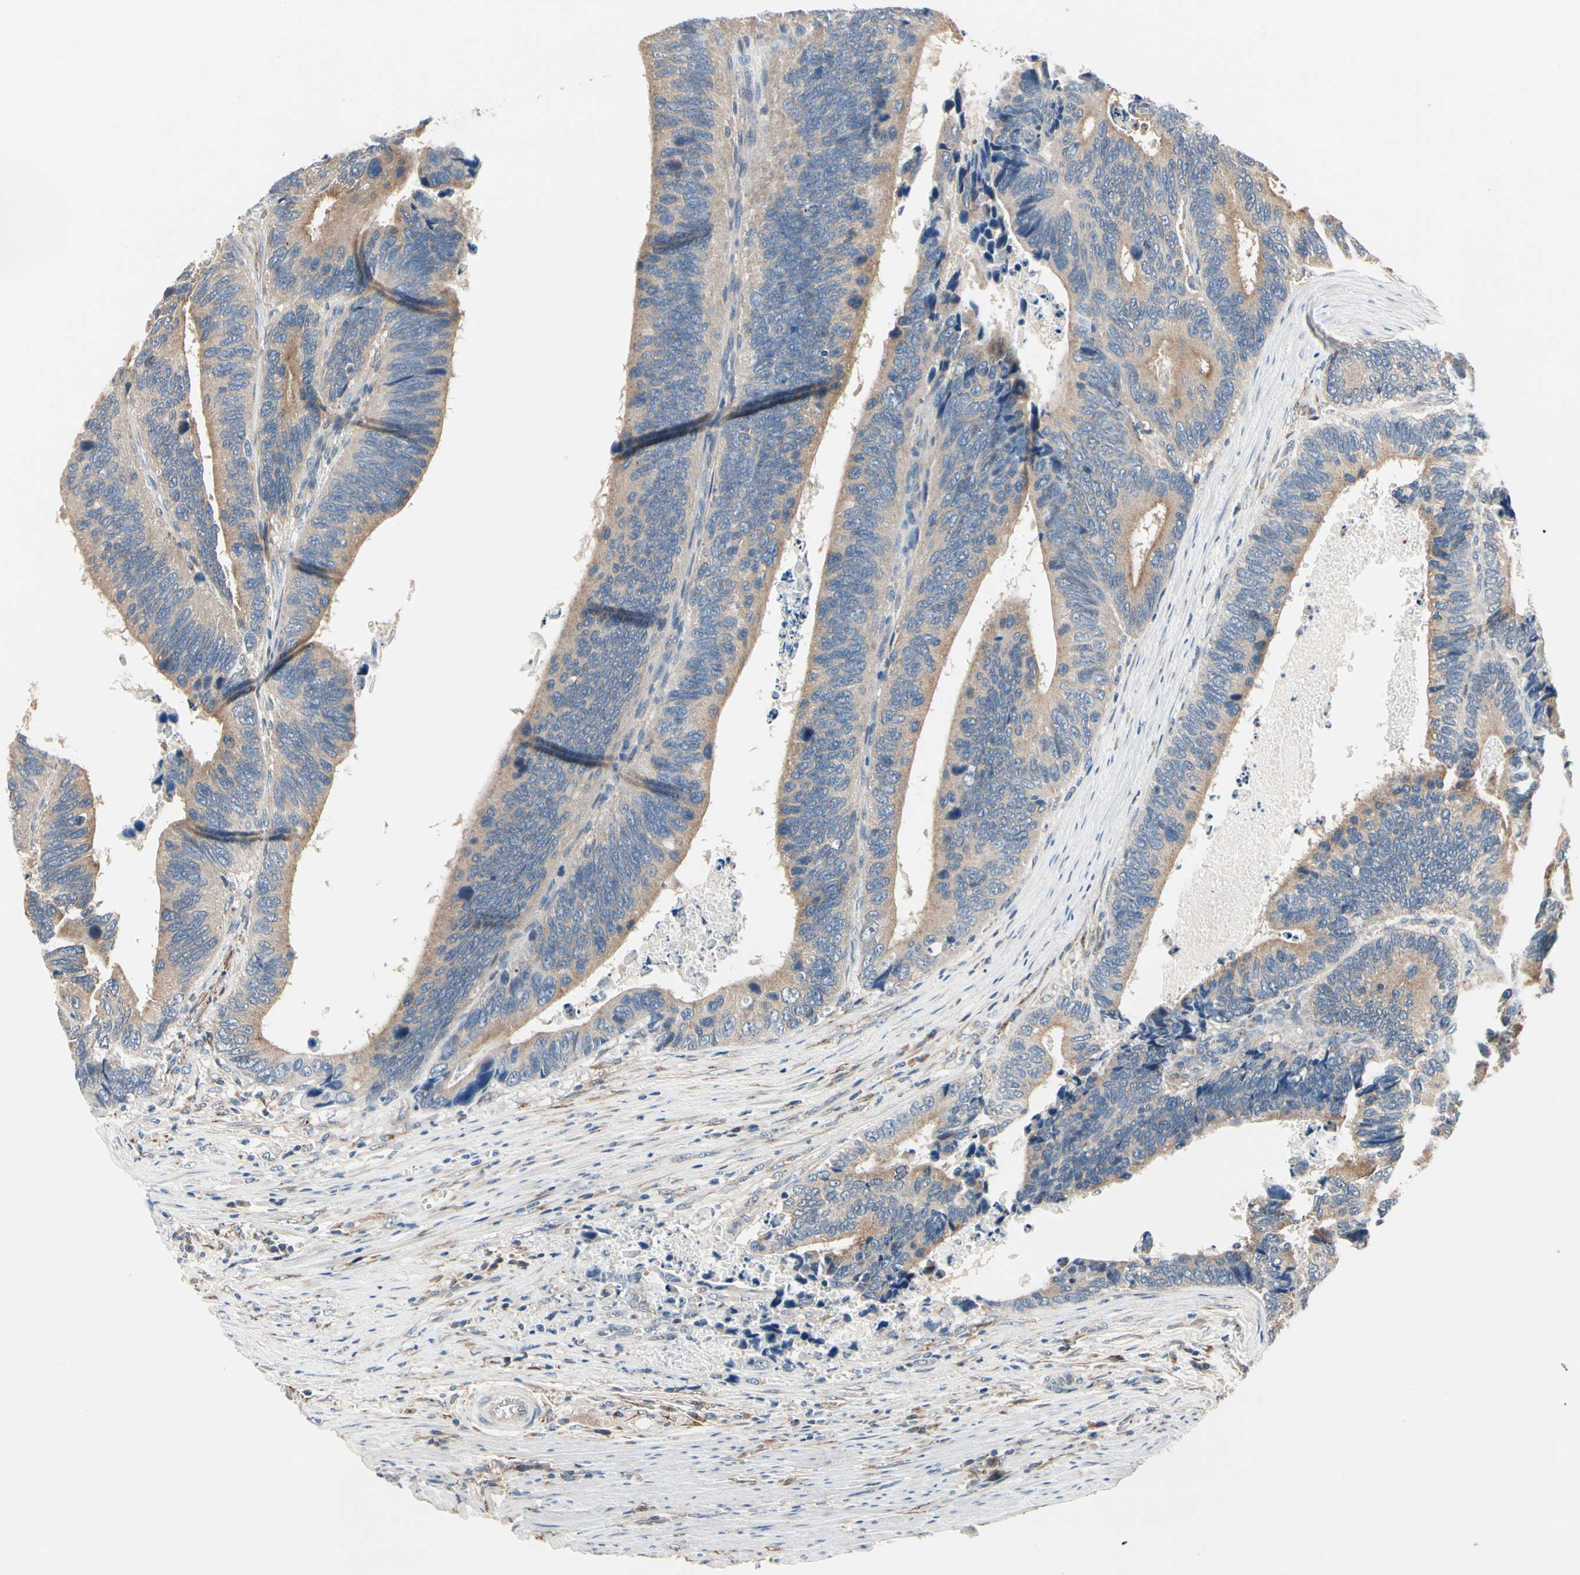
{"staining": {"intensity": "moderate", "quantity": ">75%", "location": "cytoplasmic/membranous"}, "tissue": "colorectal cancer", "cell_type": "Tumor cells", "image_type": "cancer", "snomed": [{"axis": "morphology", "description": "Adenocarcinoma, NOS"}, {"axis": "topography", "description": "Colon"}], "caption": "Moderate cytoplasmic/membranous protein expression is present in approximately >75% of tumor cells in colorectal adenocarcinoma.", "gene": "PRKAR2B", "patient": {"sex": "male", "age": 72}}